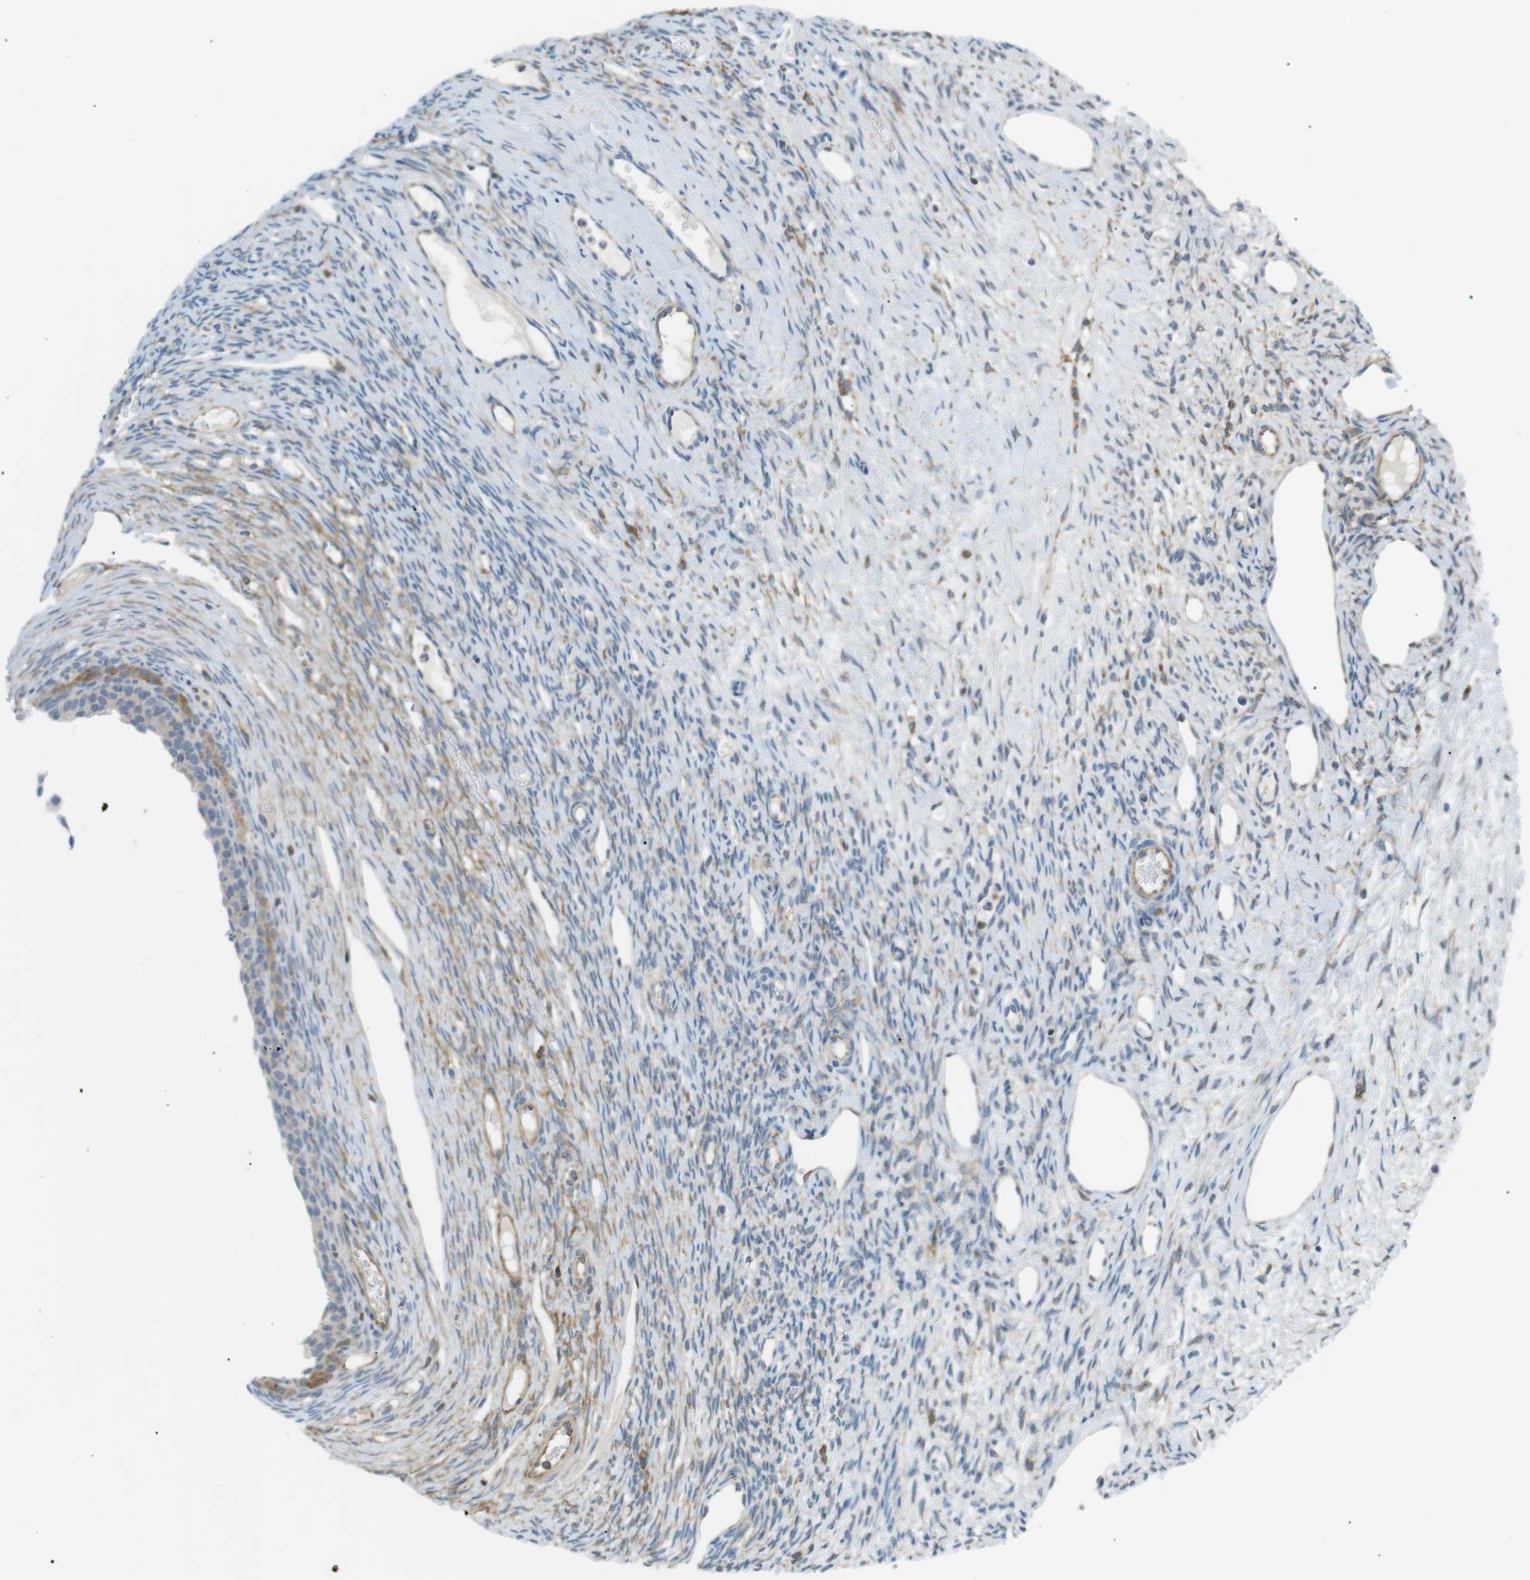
{"staining": {"intensity": "weak", "quantity": "25%-75%", "location": "cytoplasmic/membranous"}, "tissue": "ovary", "cell_type": "Ovarian stroma cells", "image_type": "normal", "snomed": [{"axis": "morphology", "description": "Normal tissue, NOS"}, {"axis": "topography", "description": "Ovary"}], "caption": "Ovarian stroma cells exhibit low levels of weak cytoplasmic/membranous positivity in about 25%-75% of cells in benign human ovary. Immunohistochemistry stains the protein in brown and the nuclei are stained blue.", "gene": "PEPD", "patient": {"sex": "female", "age": 33}}